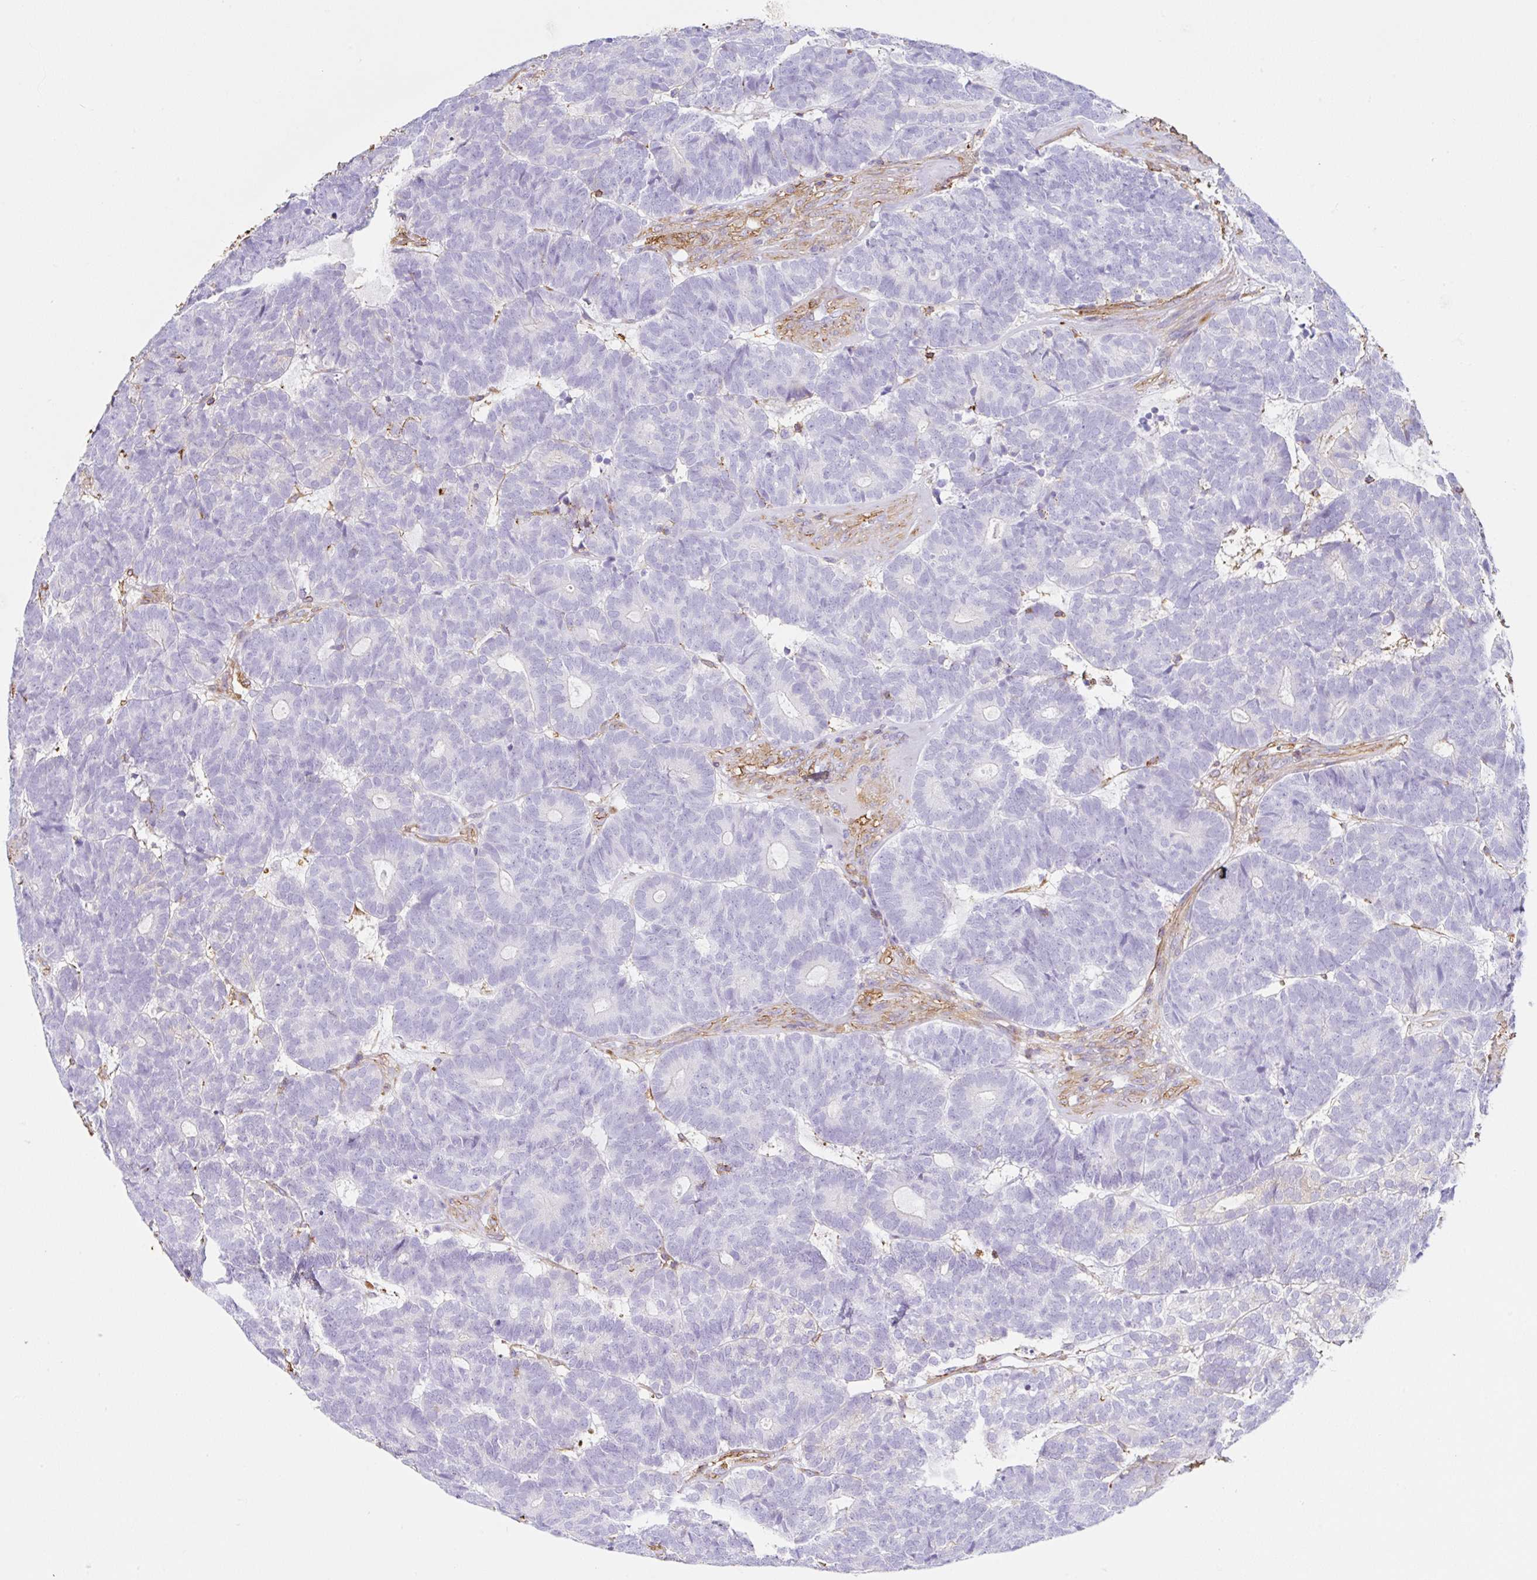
{"staining": {"intensity": "negative", "quantity": "none", "location": "none"}, "tissue": "head and neck cancer", "cell_type": "Tumor cells", "image_type": "cancer", "snomed": [{"axis": "morphology", "description": "Adenocarcinoma, NOS"}, {"axis": "topography", "description": "Head-Neck"}], "caption": "Immunohistochemistry micrograph of neoplastic tissue: human head and neck cancer (adenocarcinoma) stained with DAB (3,3'-diaminobenzidine) demonstrates no significant protein staining in tumor cells.", "gene": "MTTP", "patient": {"sex": "female", "age": 81}}